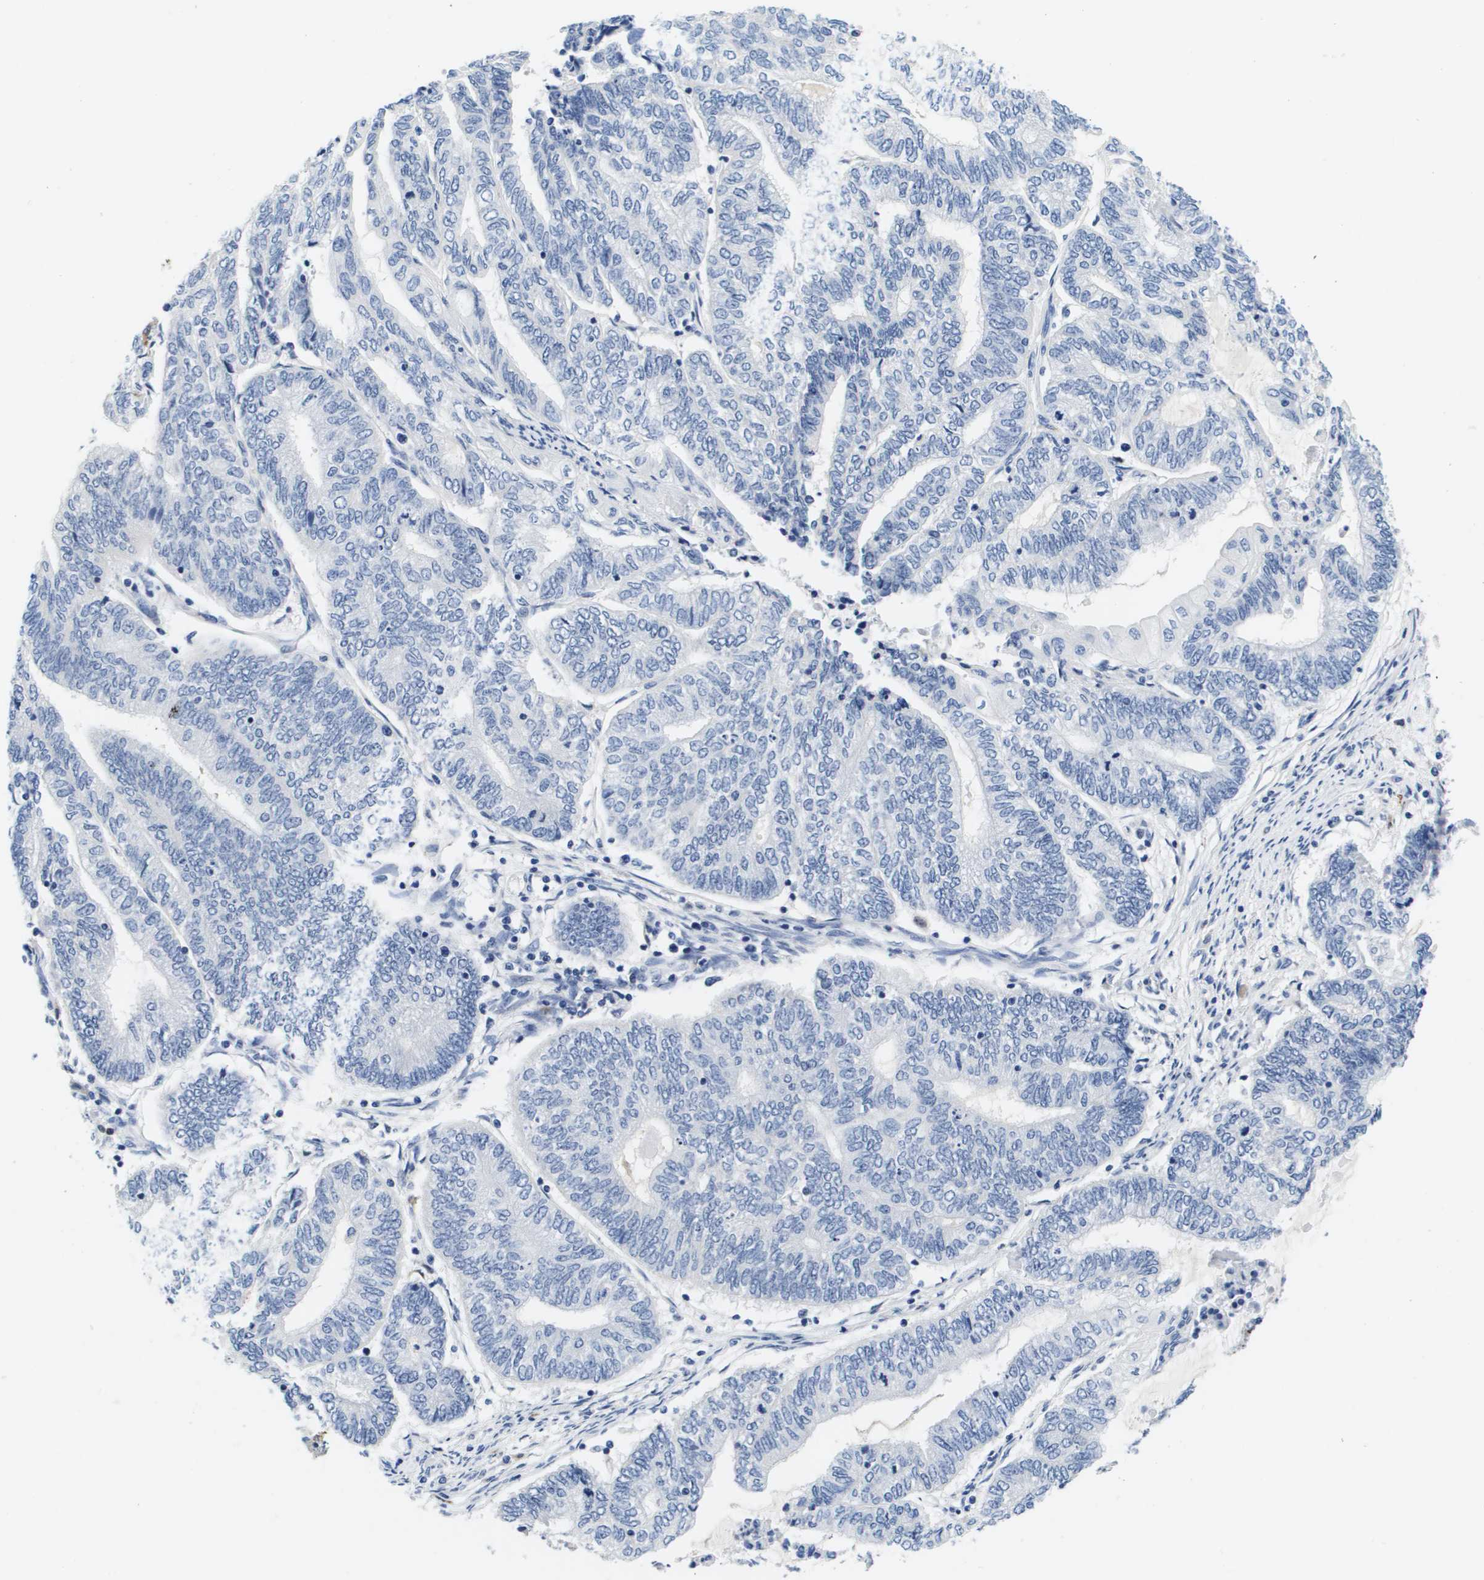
{"staining": {"intensity": "negative", "quantity": "none", "location": "none"}, "tissue": "endometrial cancer", "cell_type": "Tumor cells", "image_type": "cancer", "snomed": [{"axis": "morphology", "description": "Adenocarcinoma, NOS"}, {"axis": "topography", "description": "Uterus"}, {"axis": "topography", "description": "Endometrium"}], "caption": "This image is of endometrial adenocarcinoma stained with IHC to label a protein in brown with the nuclei are counter-stained blue. There is no expression in tumor cells. The staining is performed using DAB (3,3'-diaminobenzidine) brown chromogen with nuclei counter-stained in using hematoxylin.", "gene": "HMOX1", "patient": {"sex": "female", "age": 70}}